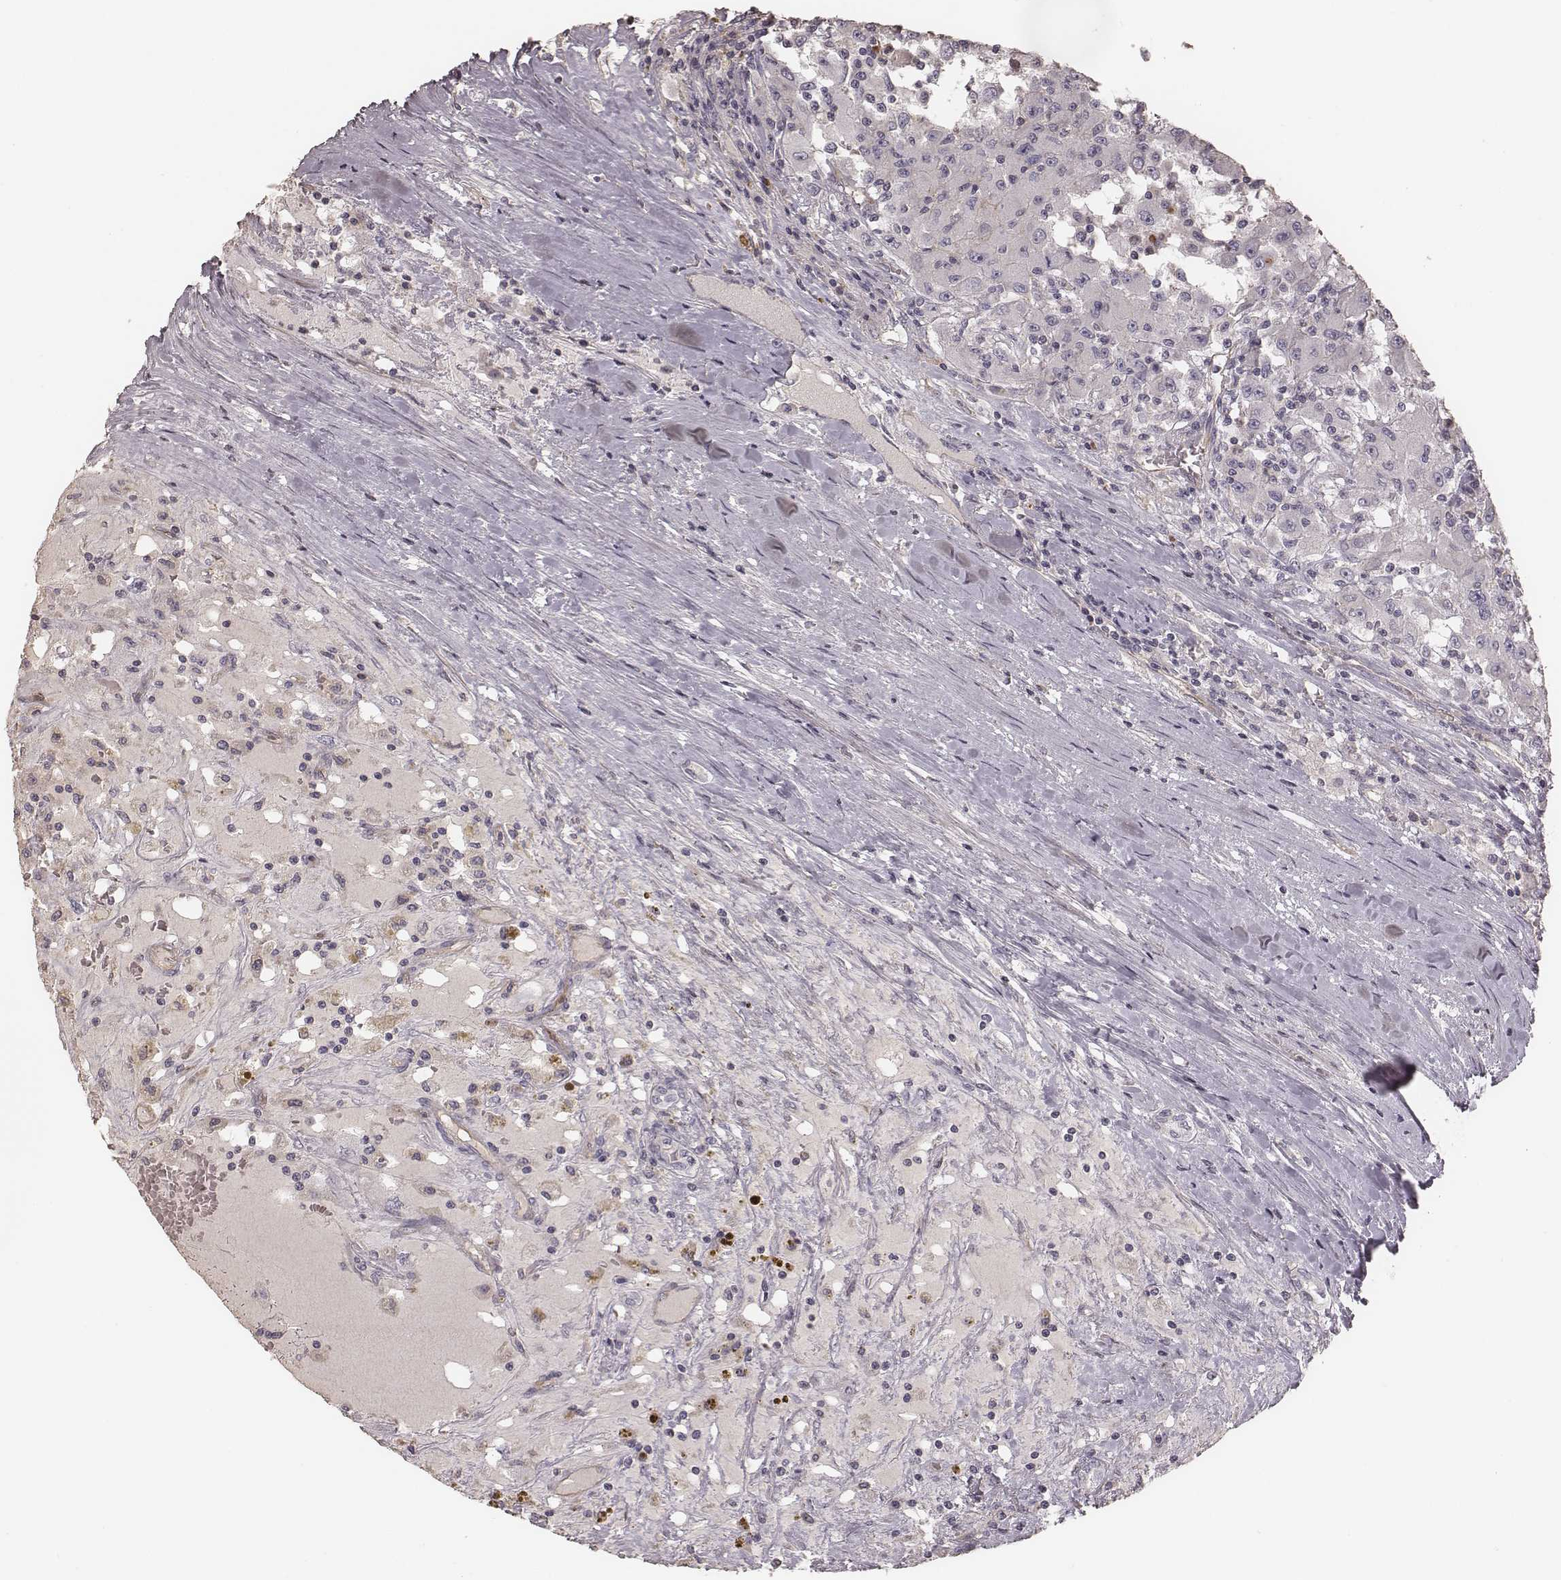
{"staining": {"intensity": "negative", "quantity": "none", "location": "none"}, "tissue": "renal cancer", "cell_type": "Tumor cells", "image_type": "cancer", "snomed": [{"axis": "morphology", "description": "Adenocarcinoma, NOS"}, {"axis": "topography", "description": "Kidney"}], "caption": "Immunohistochemistry (IHC) photomicrograph of human renal cancer (adenocarcinoma) stained for a protein (brown), which reveals no staining in tumor cells.", "gene": "OTOGL", "patient": {"sex": "female", "age": 67}}